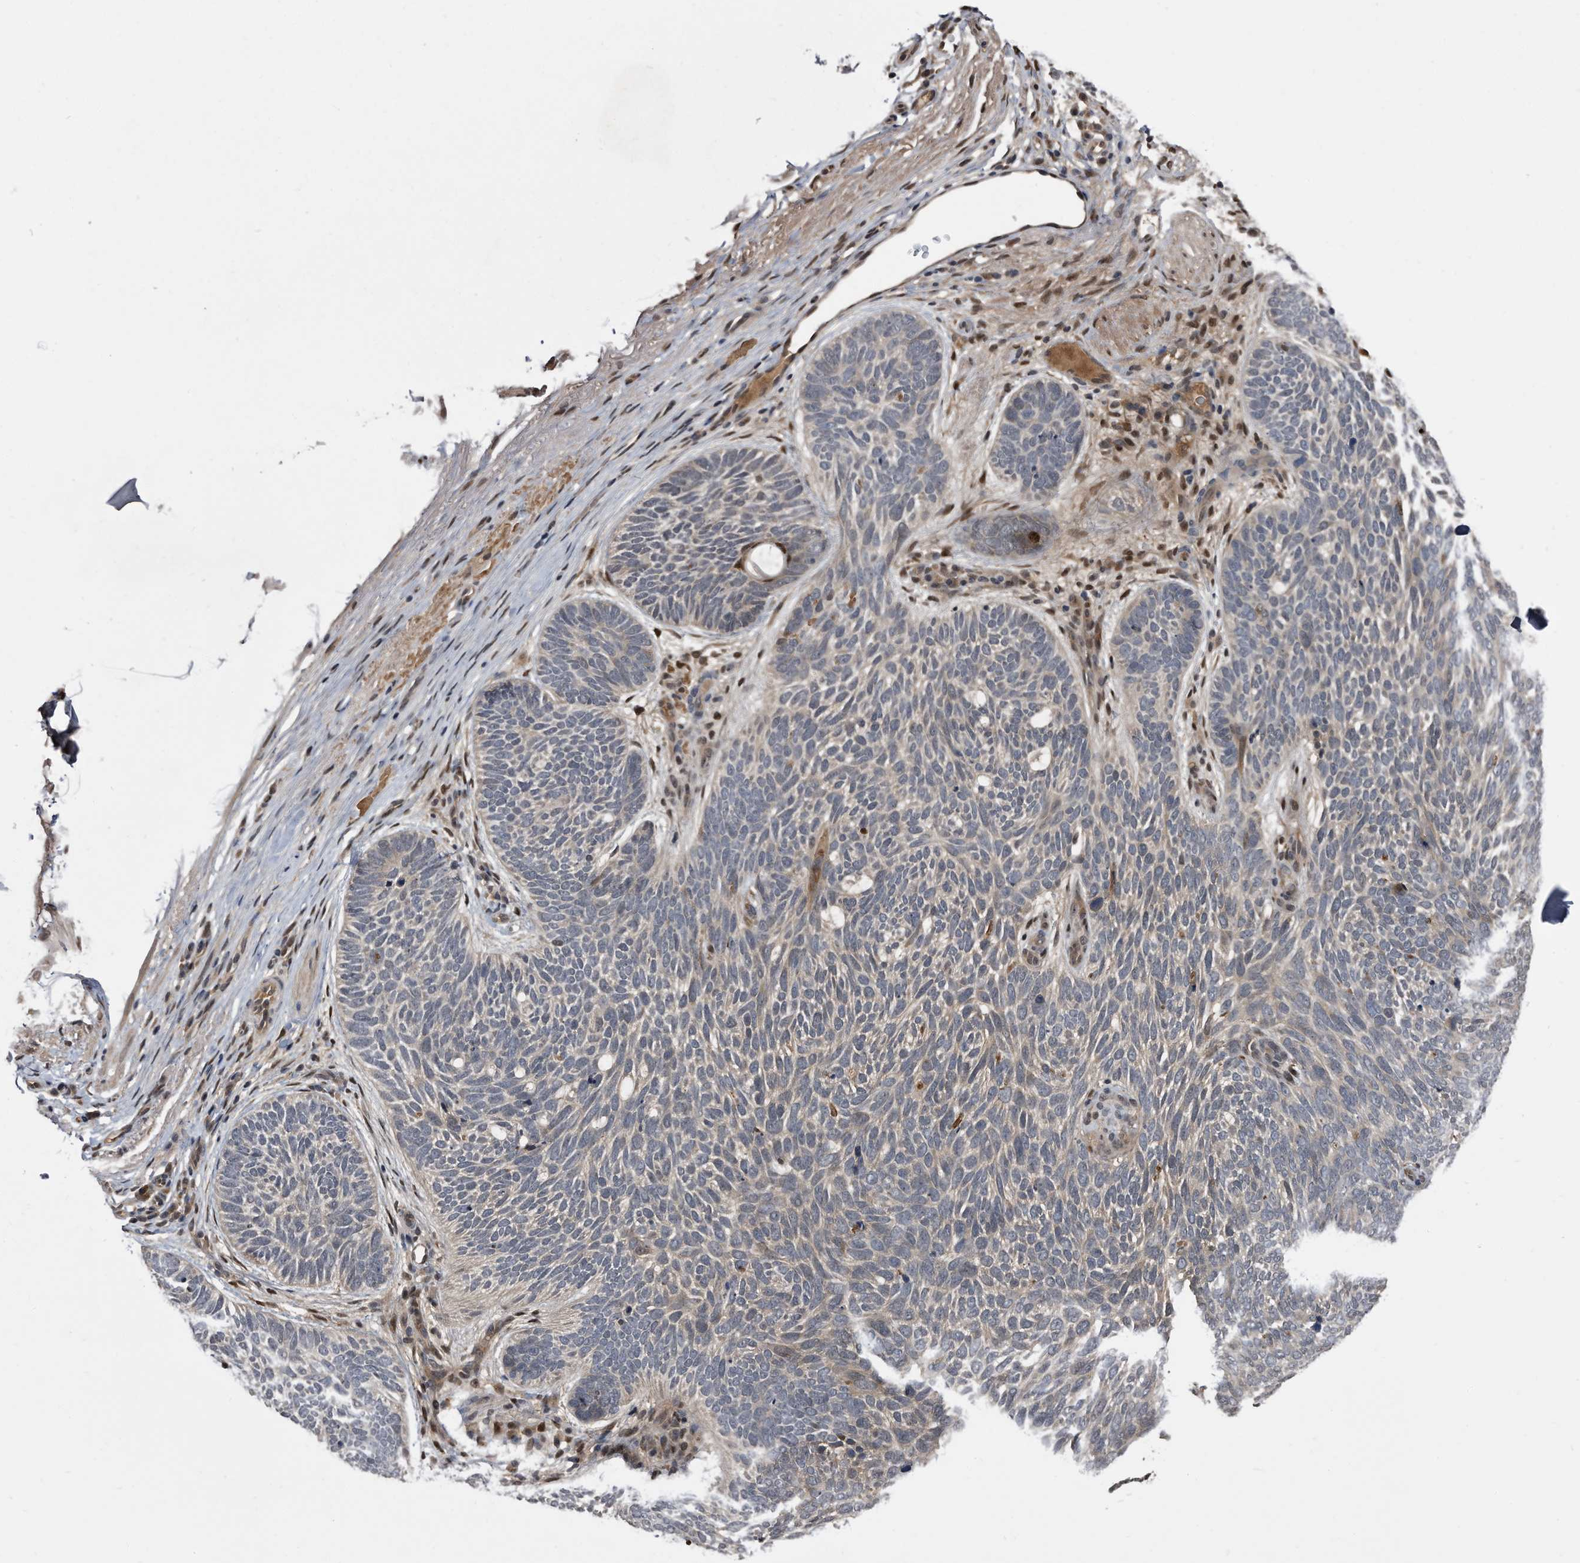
{"staining": {"intensity": "negative", "quantity": "none", "location": "none"}, "tissue": "skin cancer", "cell_type": "Tumor cells", "image_type": "cancer", "snomed": [{"axis": "morphology", "description": "Basal cell carcinoma"}, {"axis": "topography", "description": "Skin"}], "caption": "Immunohistochemical staining of skin basal cell carcinoma reveals no significant expression in tumor cells.", "gene": "RAD23B", "patient": {"sex": "female", "age": 85}}